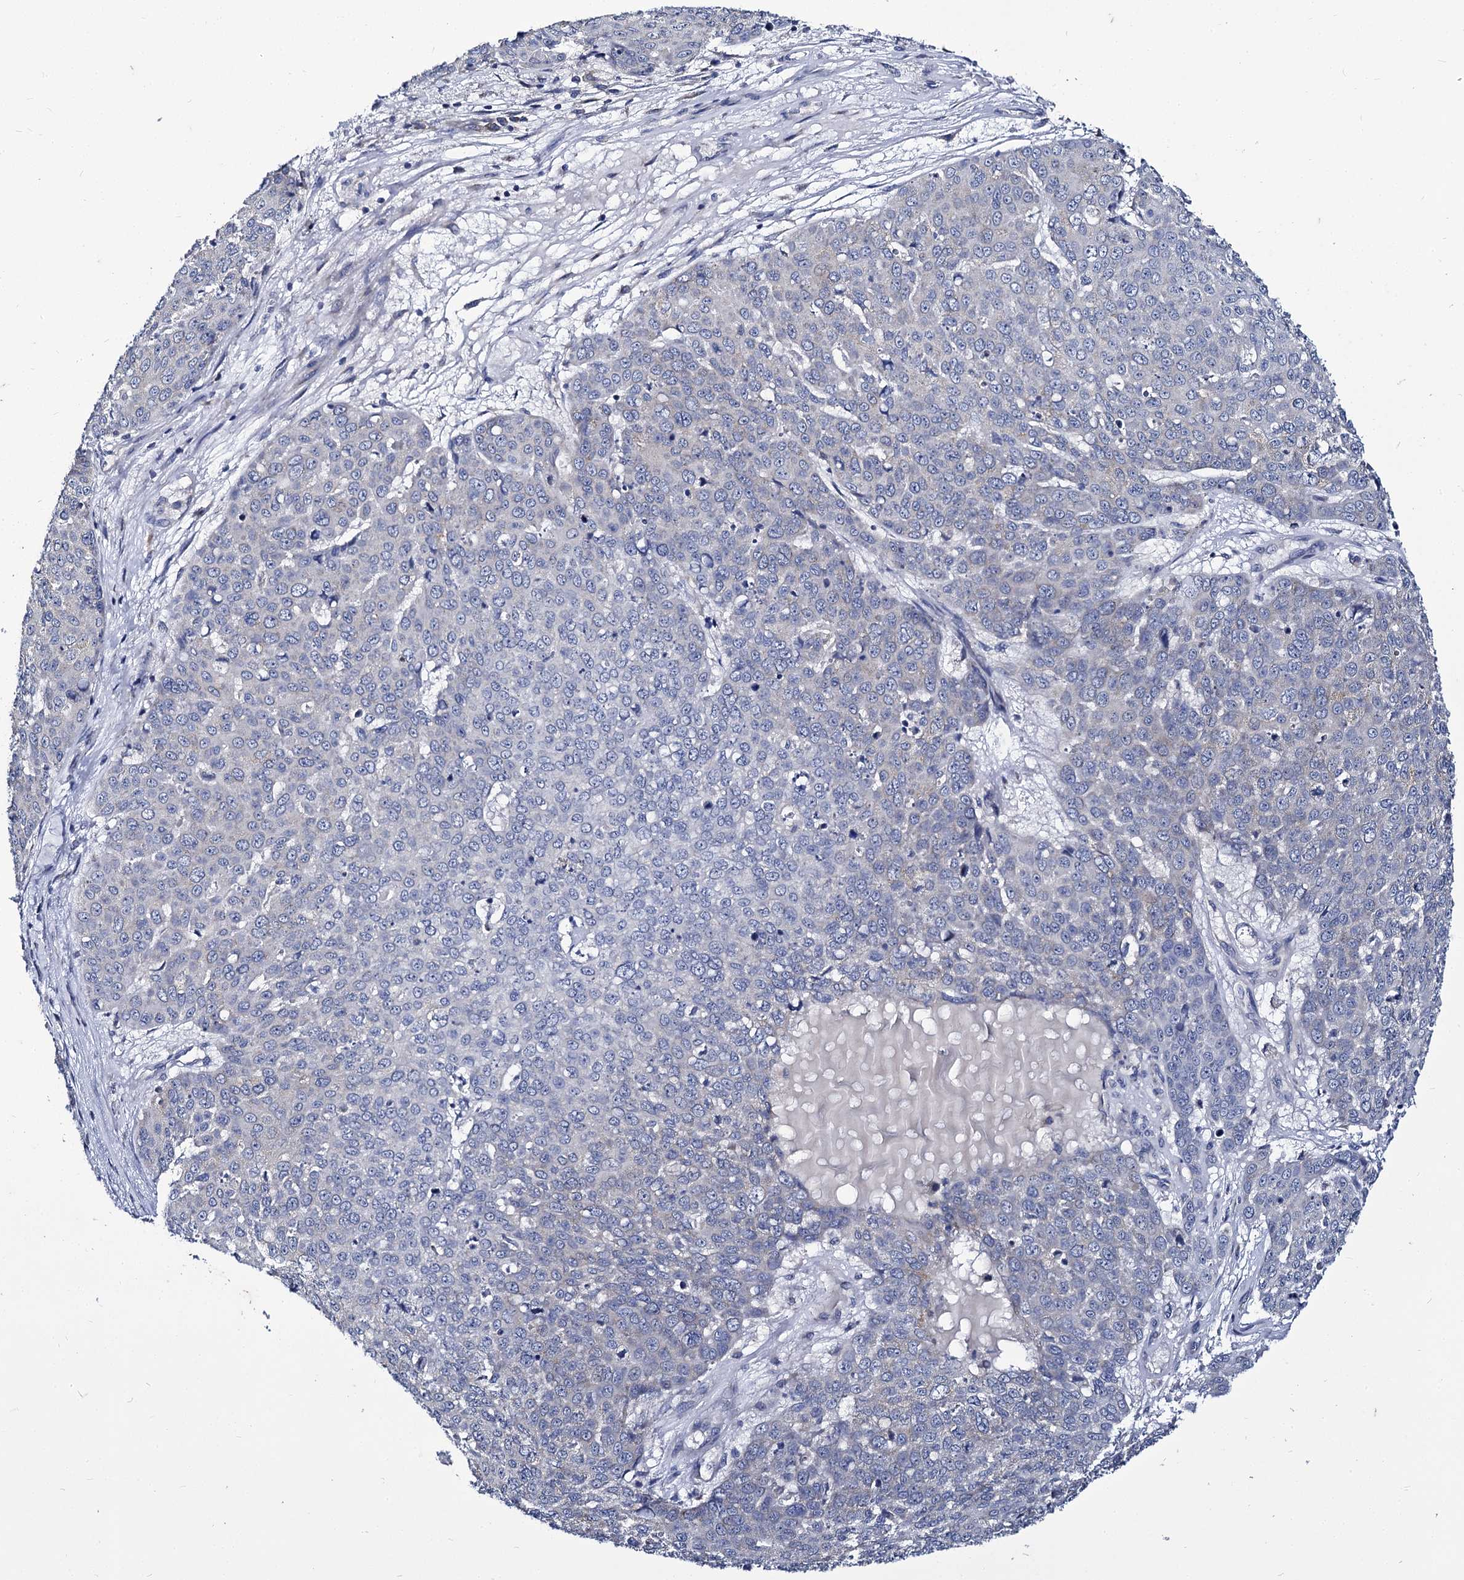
{"staining": {"intensity": "negative", "quantity": "none", "location": "none"}, "tissue": "skin cancer", "cell_type": "Tumor cells", "image_type": "cancer", "snomed": [{"axis": "morphology", "description": "Squamous cell carcinoma, NOS"}, {"axis": "topography", "description": "Skin"}], "caption": "Immunohistochemical staining of human squamous cell carcinoma (skin) shows no significant expression in tumor cells.", "gene": "PANX2", "patient": {"sex": "male", "age": 71}}